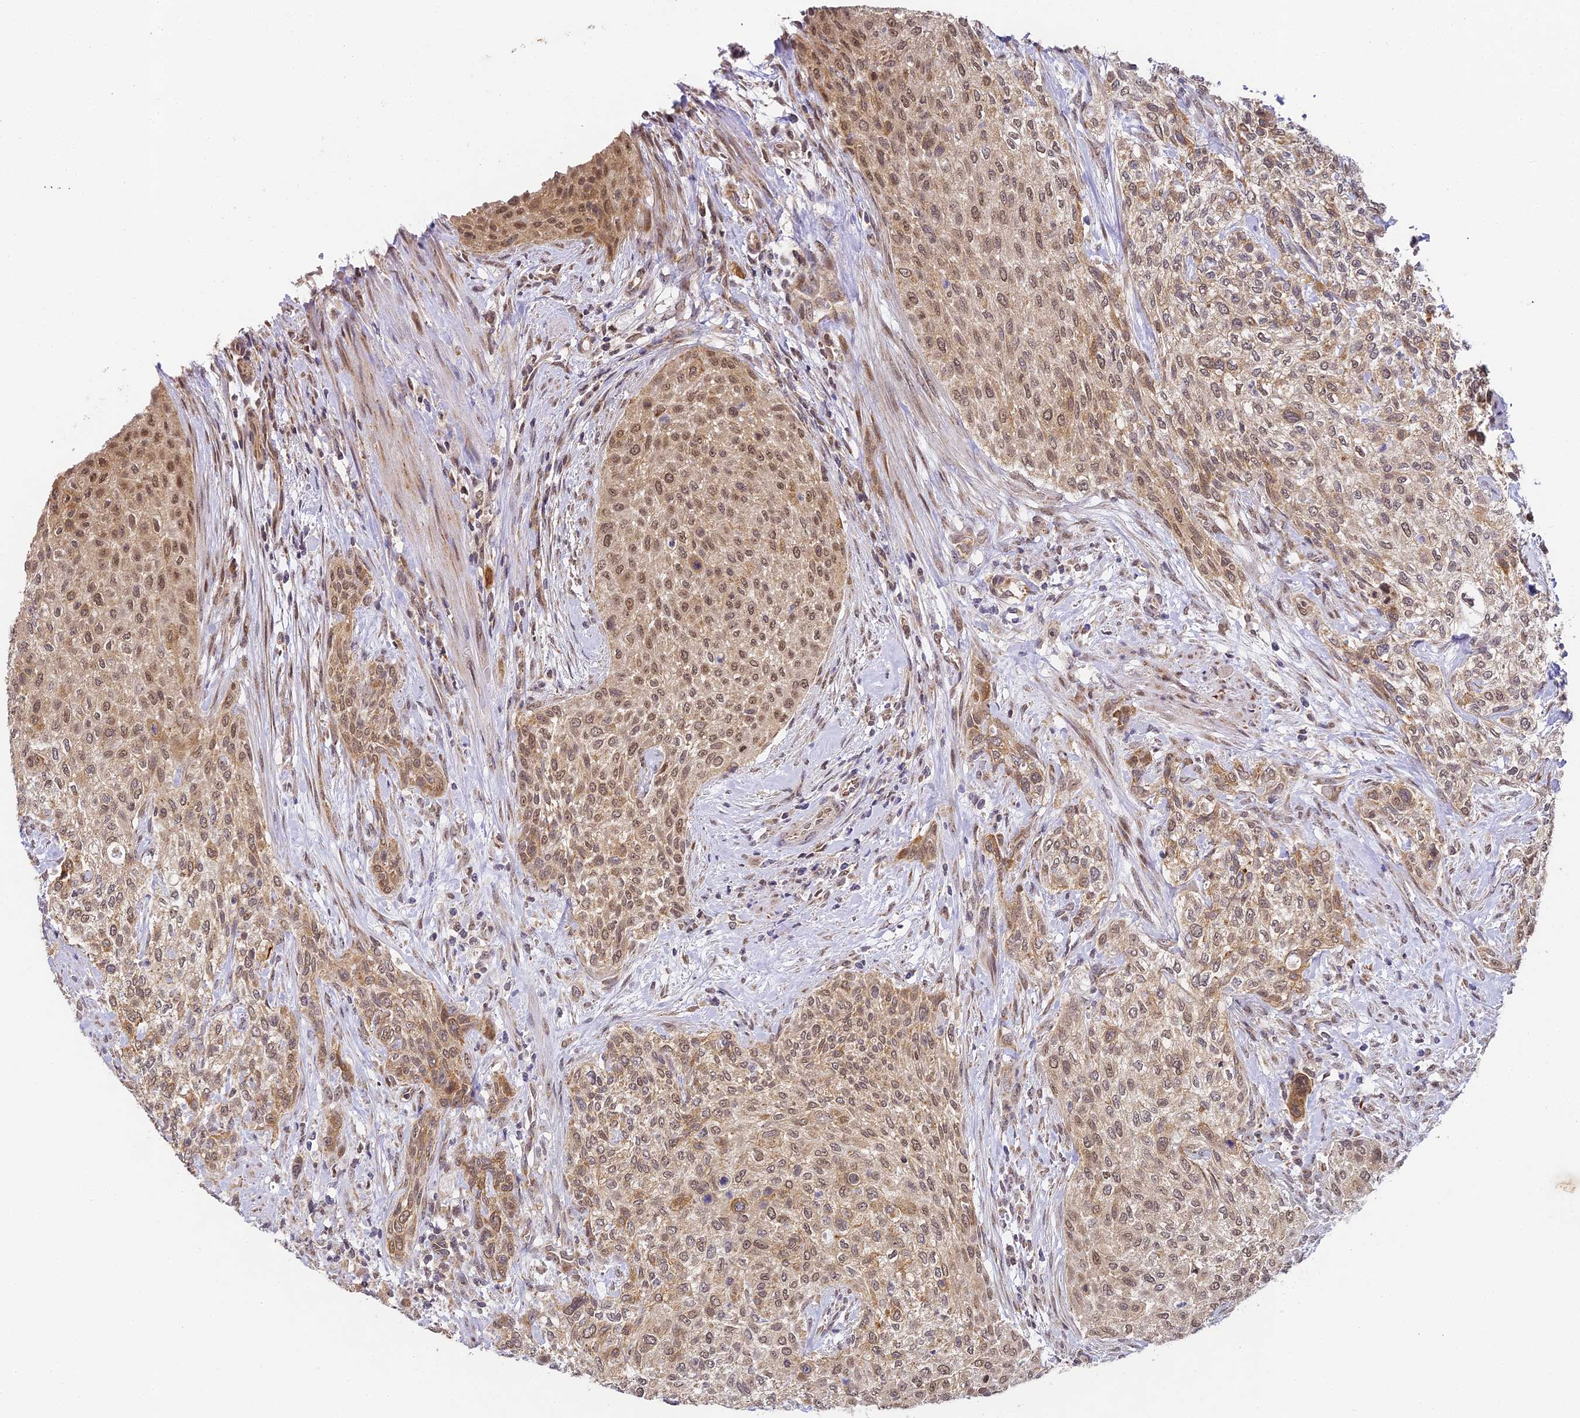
{"staining": {"intensity": "moderate", "quantity": ">75%", "location": "cytoplasmic/membranous,nuclear"}, "tissue": "urothelial cancer", "cell_type": "Tumor cells", "image_type": "cancer", "snomed": [{"axis": "morphology", "description": "Normal tissue, NOS"}, {"axis": "morphology", "description": "Urothelial carcinoma, NOS"}, {"axis": "topography", "description": "Urinary bladder"}, {"axis": "topography", "description": "Peripheral nerve tissue"}], "caption": "A brown stain labels moderate cytoplasmic/membranous and nuclear positivity of a protein in transitional cell carcinoma tumor cells.", "gene": "DNAAF10", "patient": {"sex": "male", "age": 35}}